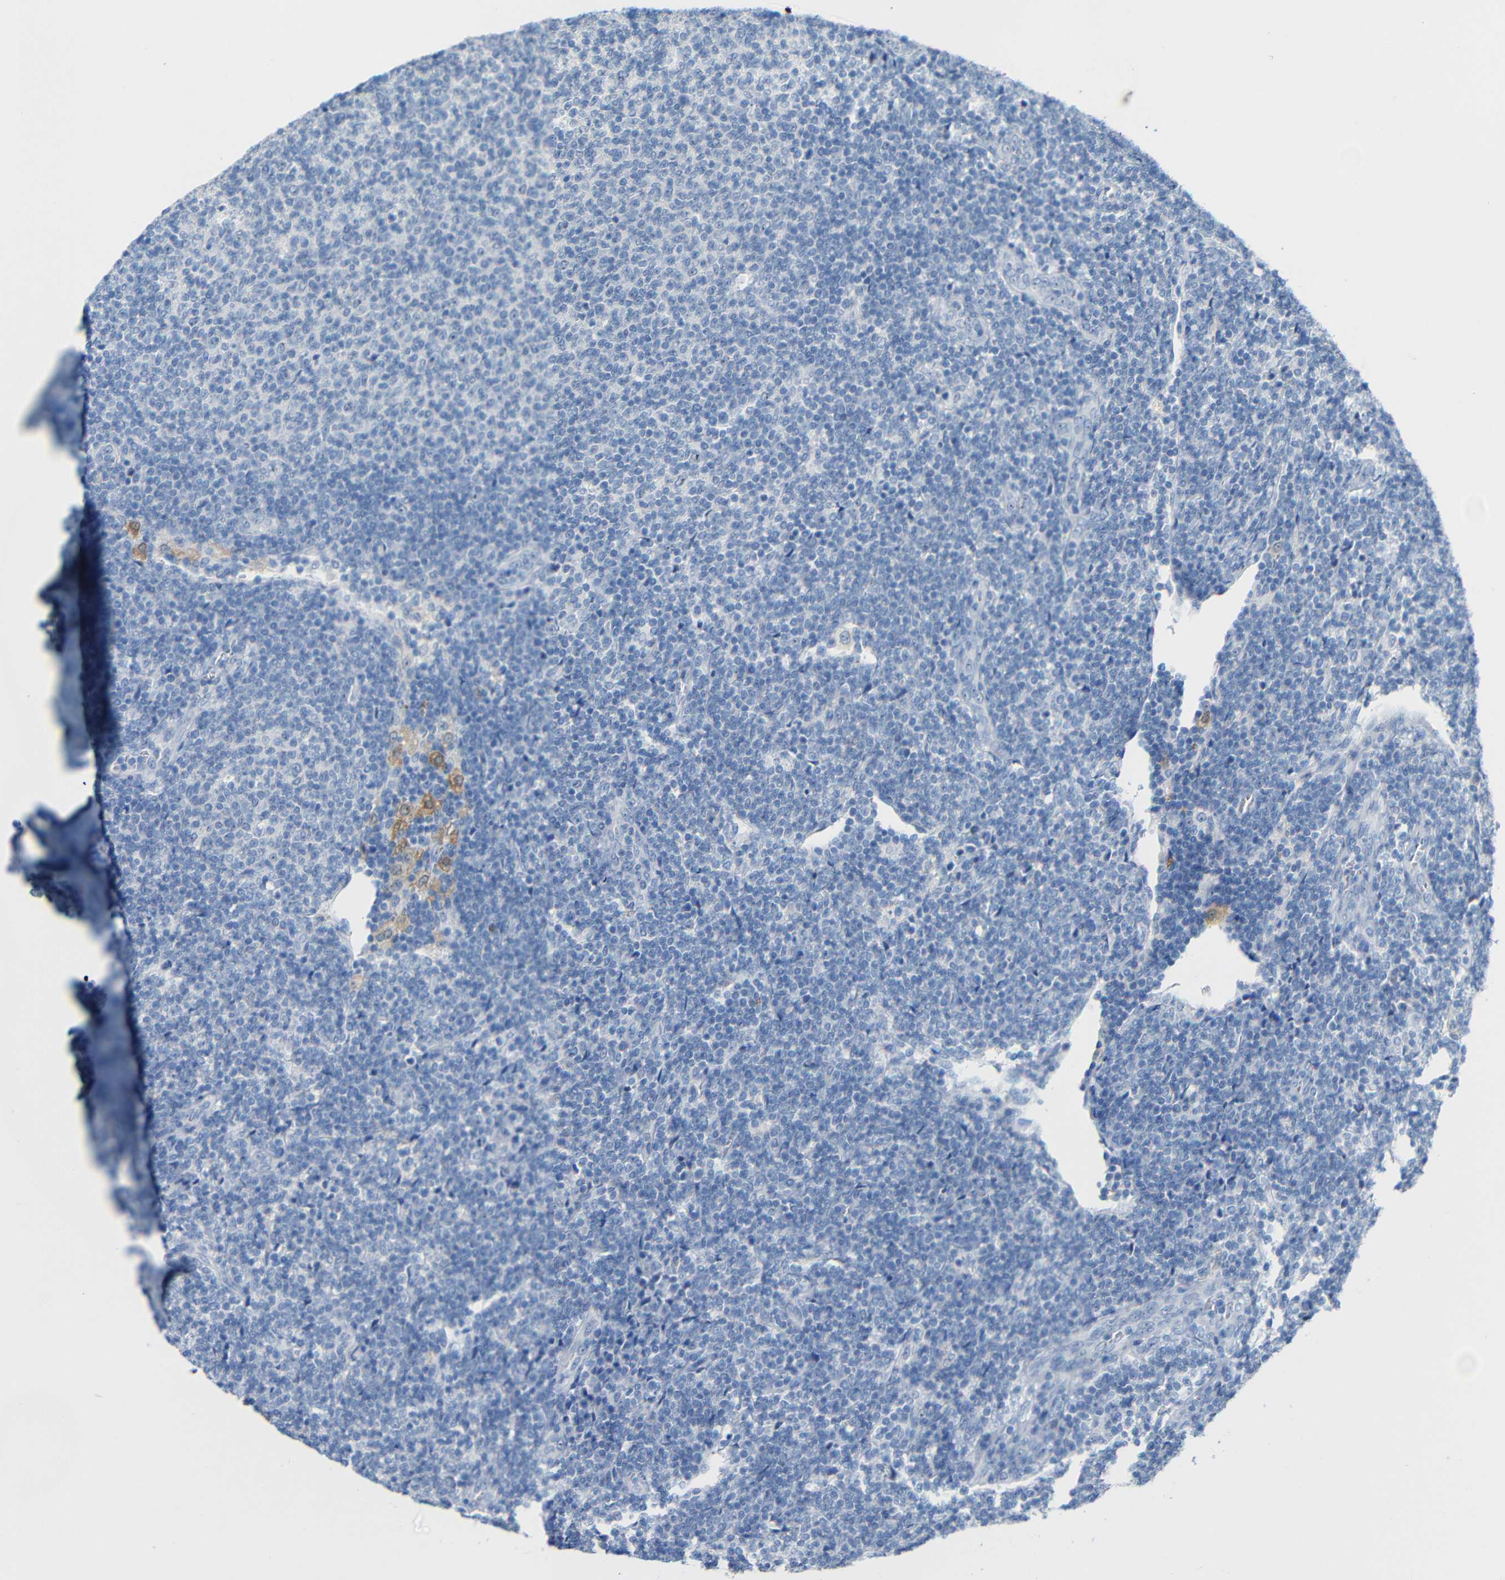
{"staining": {"intensity": "negative", "quantity": "none", "location": "none"}, "tissue": "lymphoma", "cell_type": "Tumor cells", "image_type": "cancer", "snomed": [{"axis": "morphology", "description": "Malignant lymphoma, non-Hodgkin's type, Low grade"}, {"axis": "topography", "description": "Lymph node"}], "caption": "IHC image of malignant lymphoma, non-Hodgkin's type (low-grade) stained for a protein (brown), which exhibits no staining in tumor cells. (Stains: DAB immunohistochemistry with hematoxylin counter stain, Microscopy: brightfield microscopy at high magnification).", "gene": "C1orf210", "patient": {"sex": "male", "age": 66}}